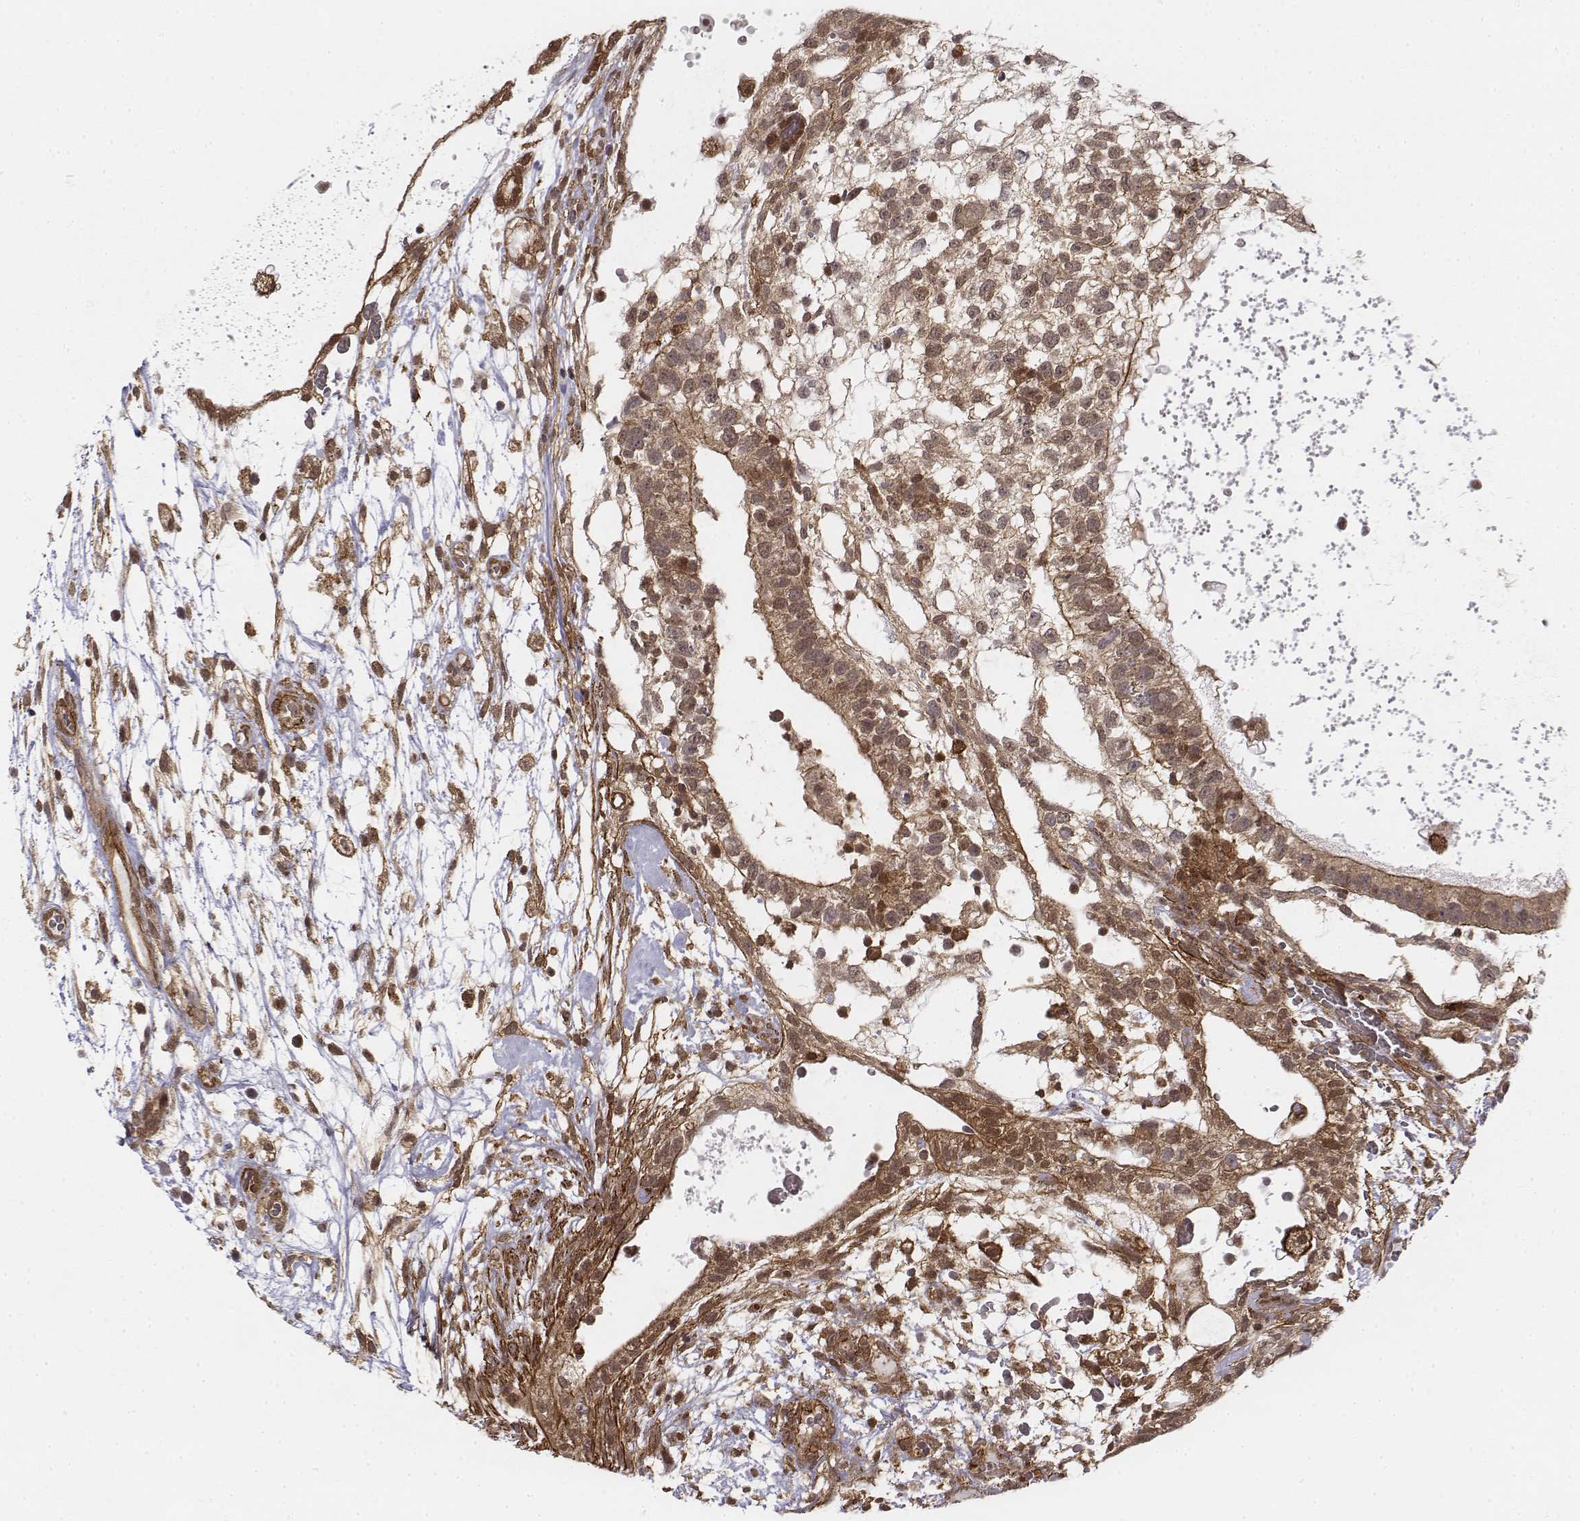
{"staining": {"intensity": "moderate", "quantity": ">75%", "location": "cytoplasmic/membranous,nuclear"}, "tissue": "testis cancer", "cell_type": "Tumor cells", "image_type": "cancer", "snomed": [{"axis": "morphology", "description": "Normal tissue, NOS"}, {"axis": "morphology", "description": "Carcinoma, Embryonal, NOS"}, {"axis": "topography", "description": "Testis"}], "caption": "This is a histology image of immunohistochemistry staining of testis cancer, which shows moderate positivity in the cytoplasmic/membranous and nuclear of tumor cells.", "gene": "ZFYVE19", "patient": {"sex": "male", "age": 32}}